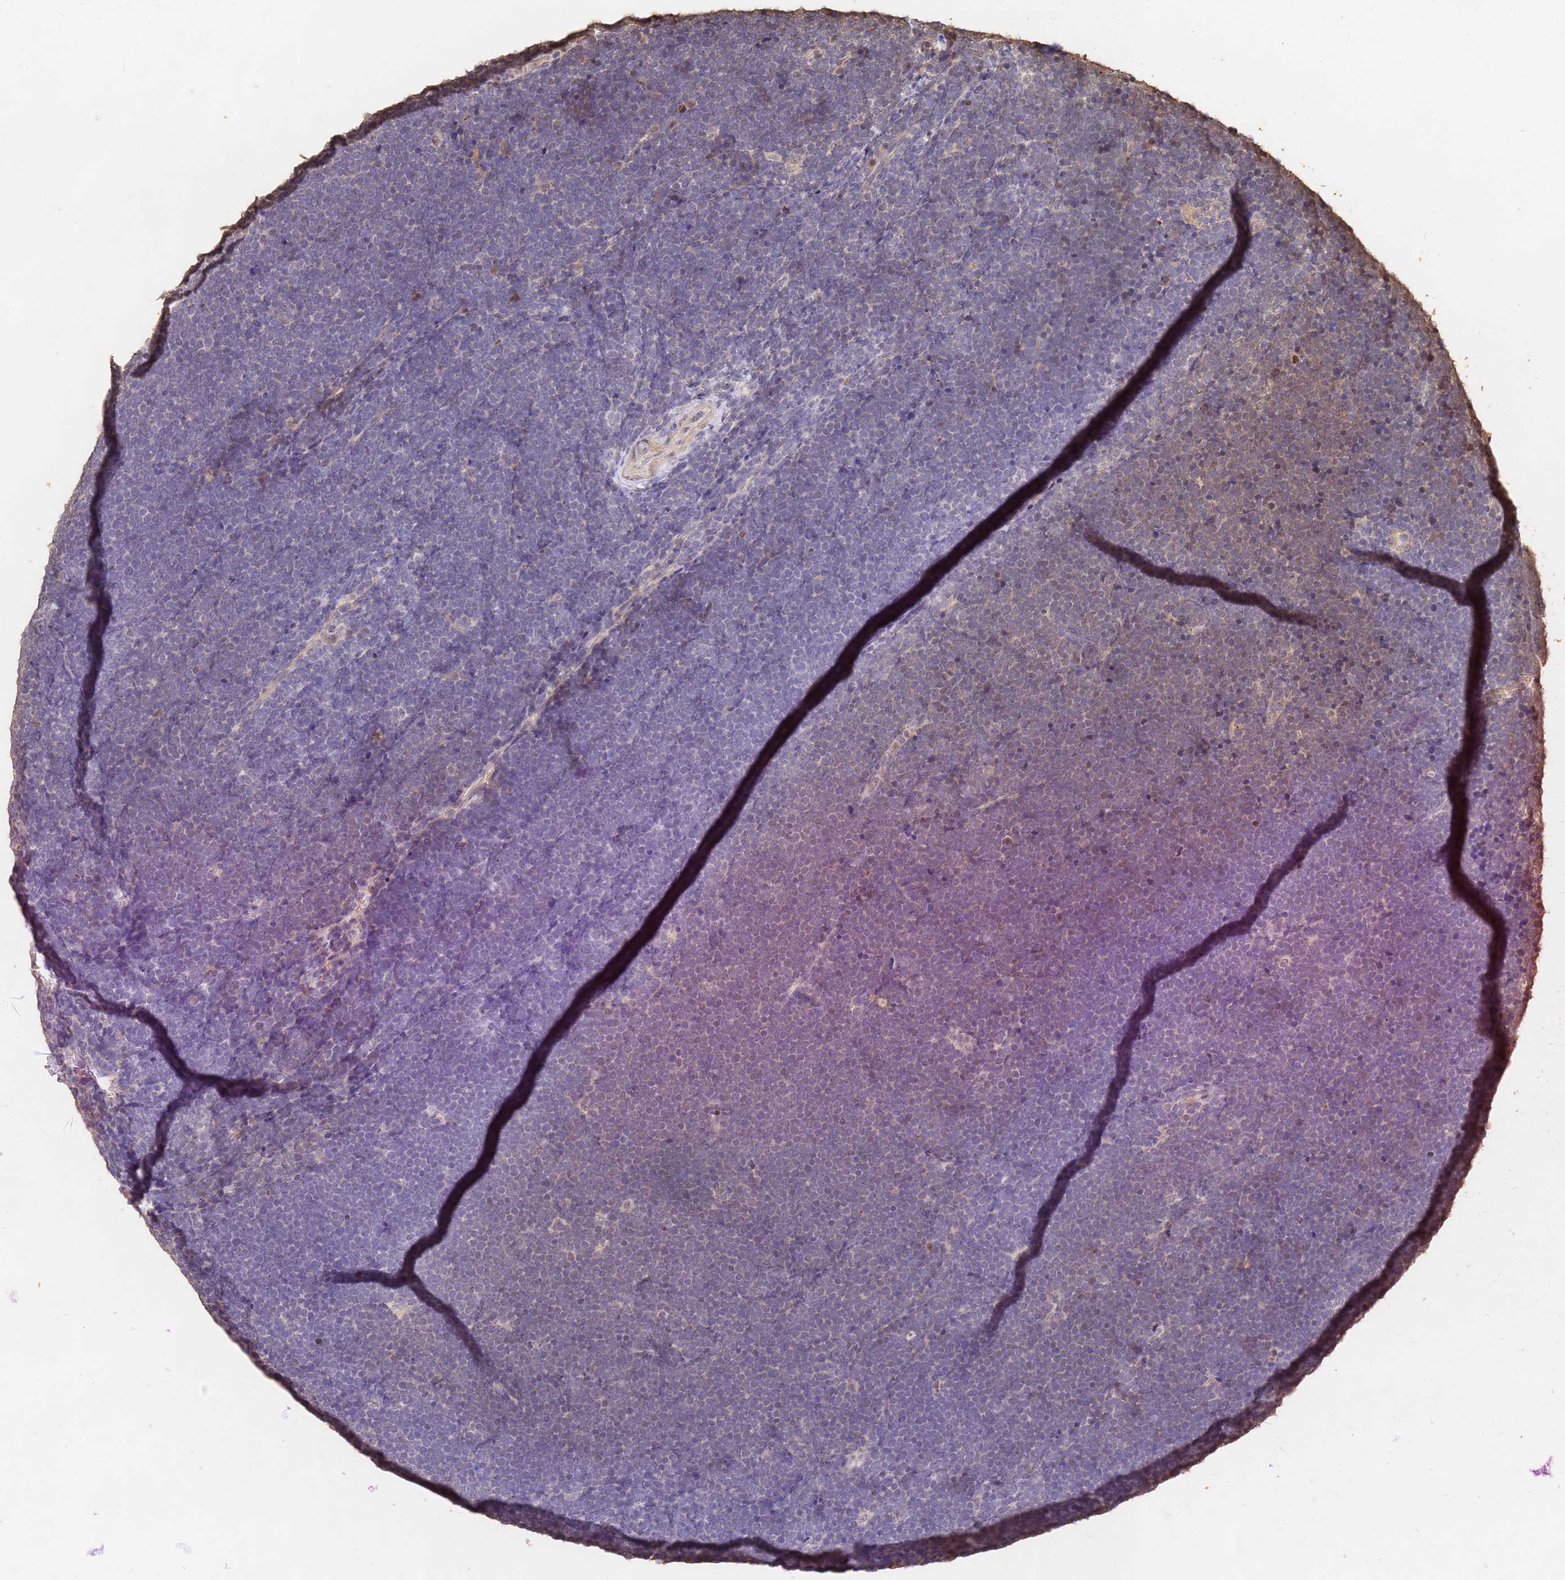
{"staining": {"intensity": "weak", "quantity": "<25%", "location": "cytoplasmic/membranous"}, "tissue": "lymphoma", "cell_type": "Tumor cells", "image_type": "cancer", "snomed": [{"axis": "morphology", "description": "Malignant lymphoma, non-Hodgkin's type, High grade"}, {"axis": "topography", "description": "Lymph node"}], "caption": "The immunohistochemistry (IHC) photomicrograph has no significant expression in tumor cells of high-grade malignant lymphoma, non-Hodgkin's type tissue.", "gene": "JAK2", "patient": {"sex": "male", "age": 13}}